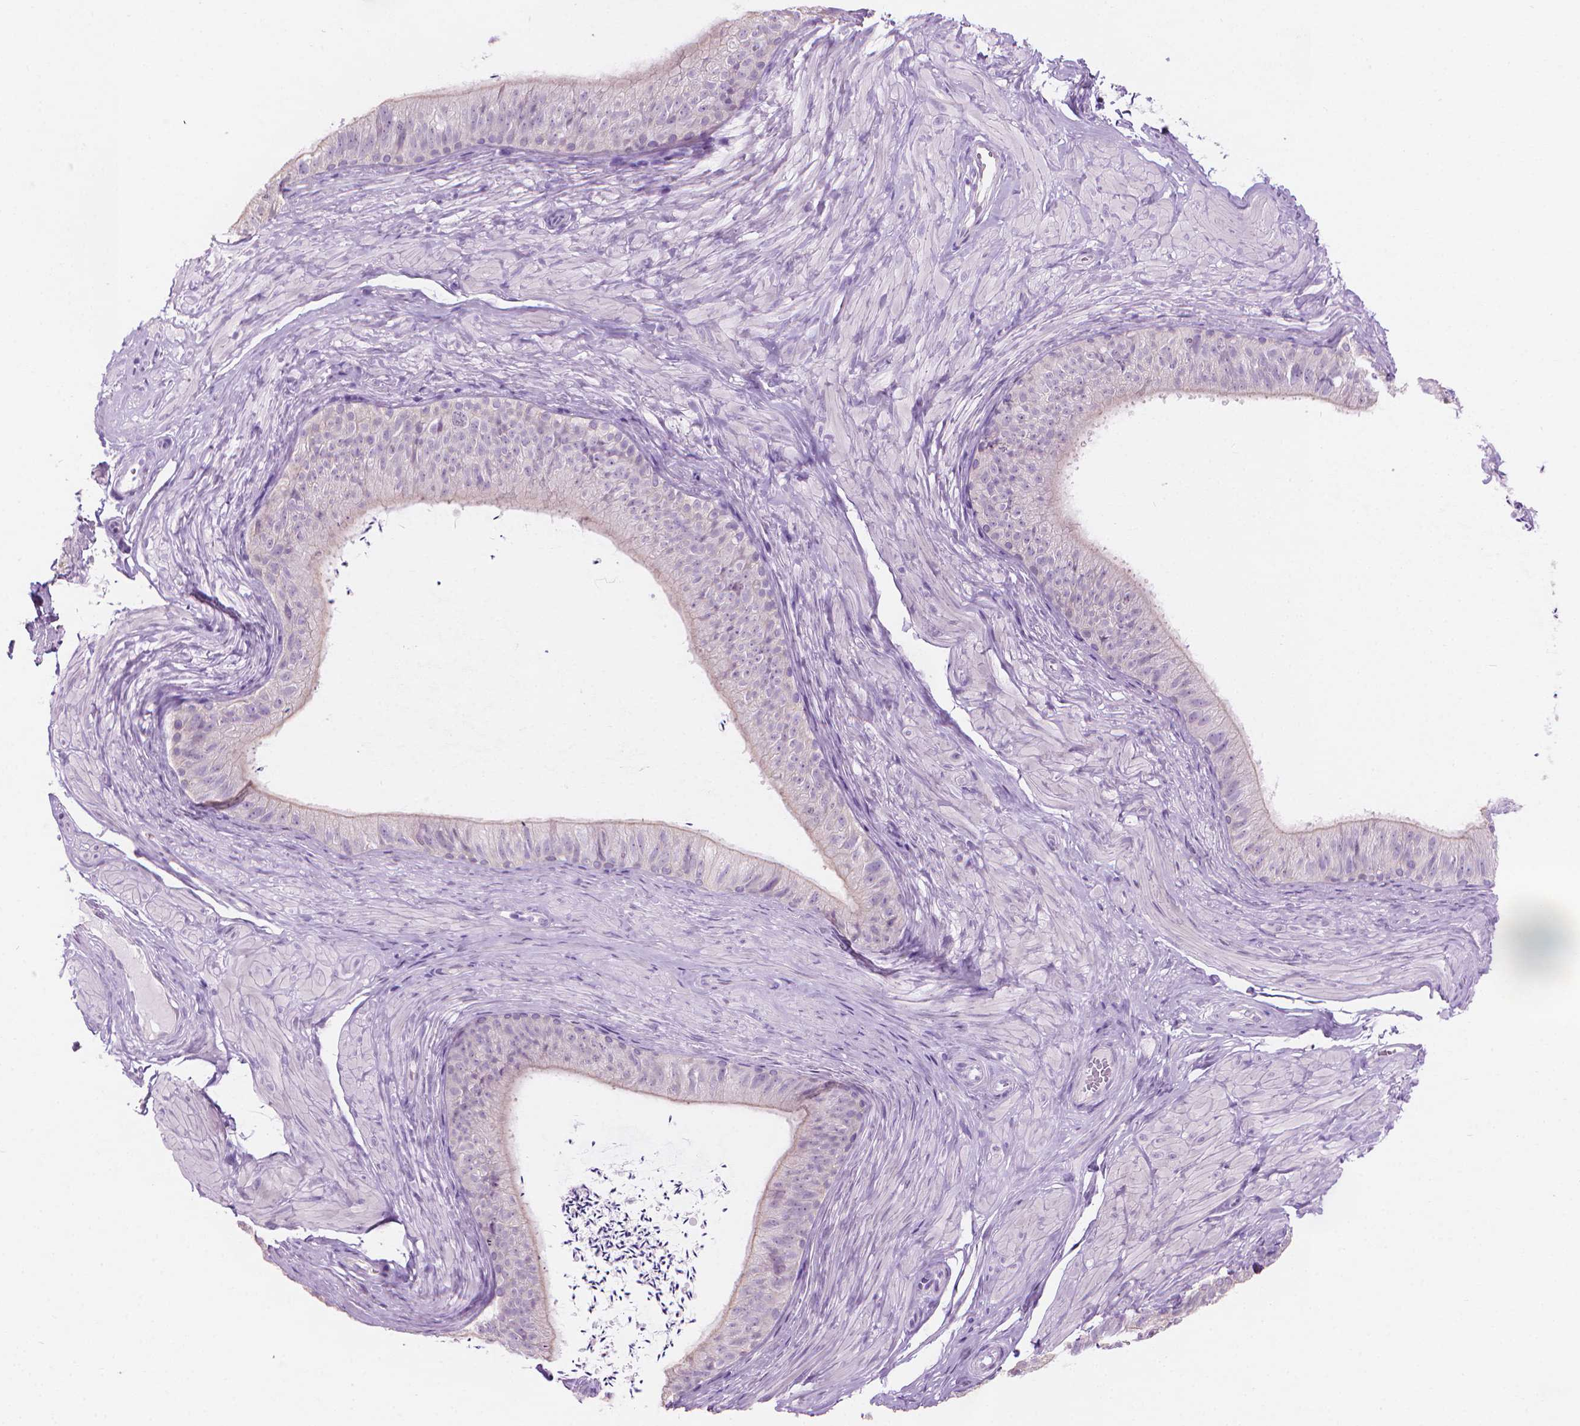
{"staining": {"intensity": "negative", "quantity": "none", "location": "none"}, "tissue": "epididymis", "cell_type": "Glandular cells", "image_type": "normal", "snomed": [{"axis": "morphology", "description": "Normal tissue, NOS"}, {"axis": "topography", "description": "Epididymis, spermatic cord, NOS"}, {"axis": "topography", "description": "Epididymis"}, {"axis": "topography", "description": "Peripheral nerve tissue"}], "caption": "This image is of benign epididymis stained with immunohistochemistry to label a protein in brown with the nuclei are counter-stained blue. There is no expression in glandular cells.", "gene": "TTC29", "patient": {"sex": "male", "age": 29}}